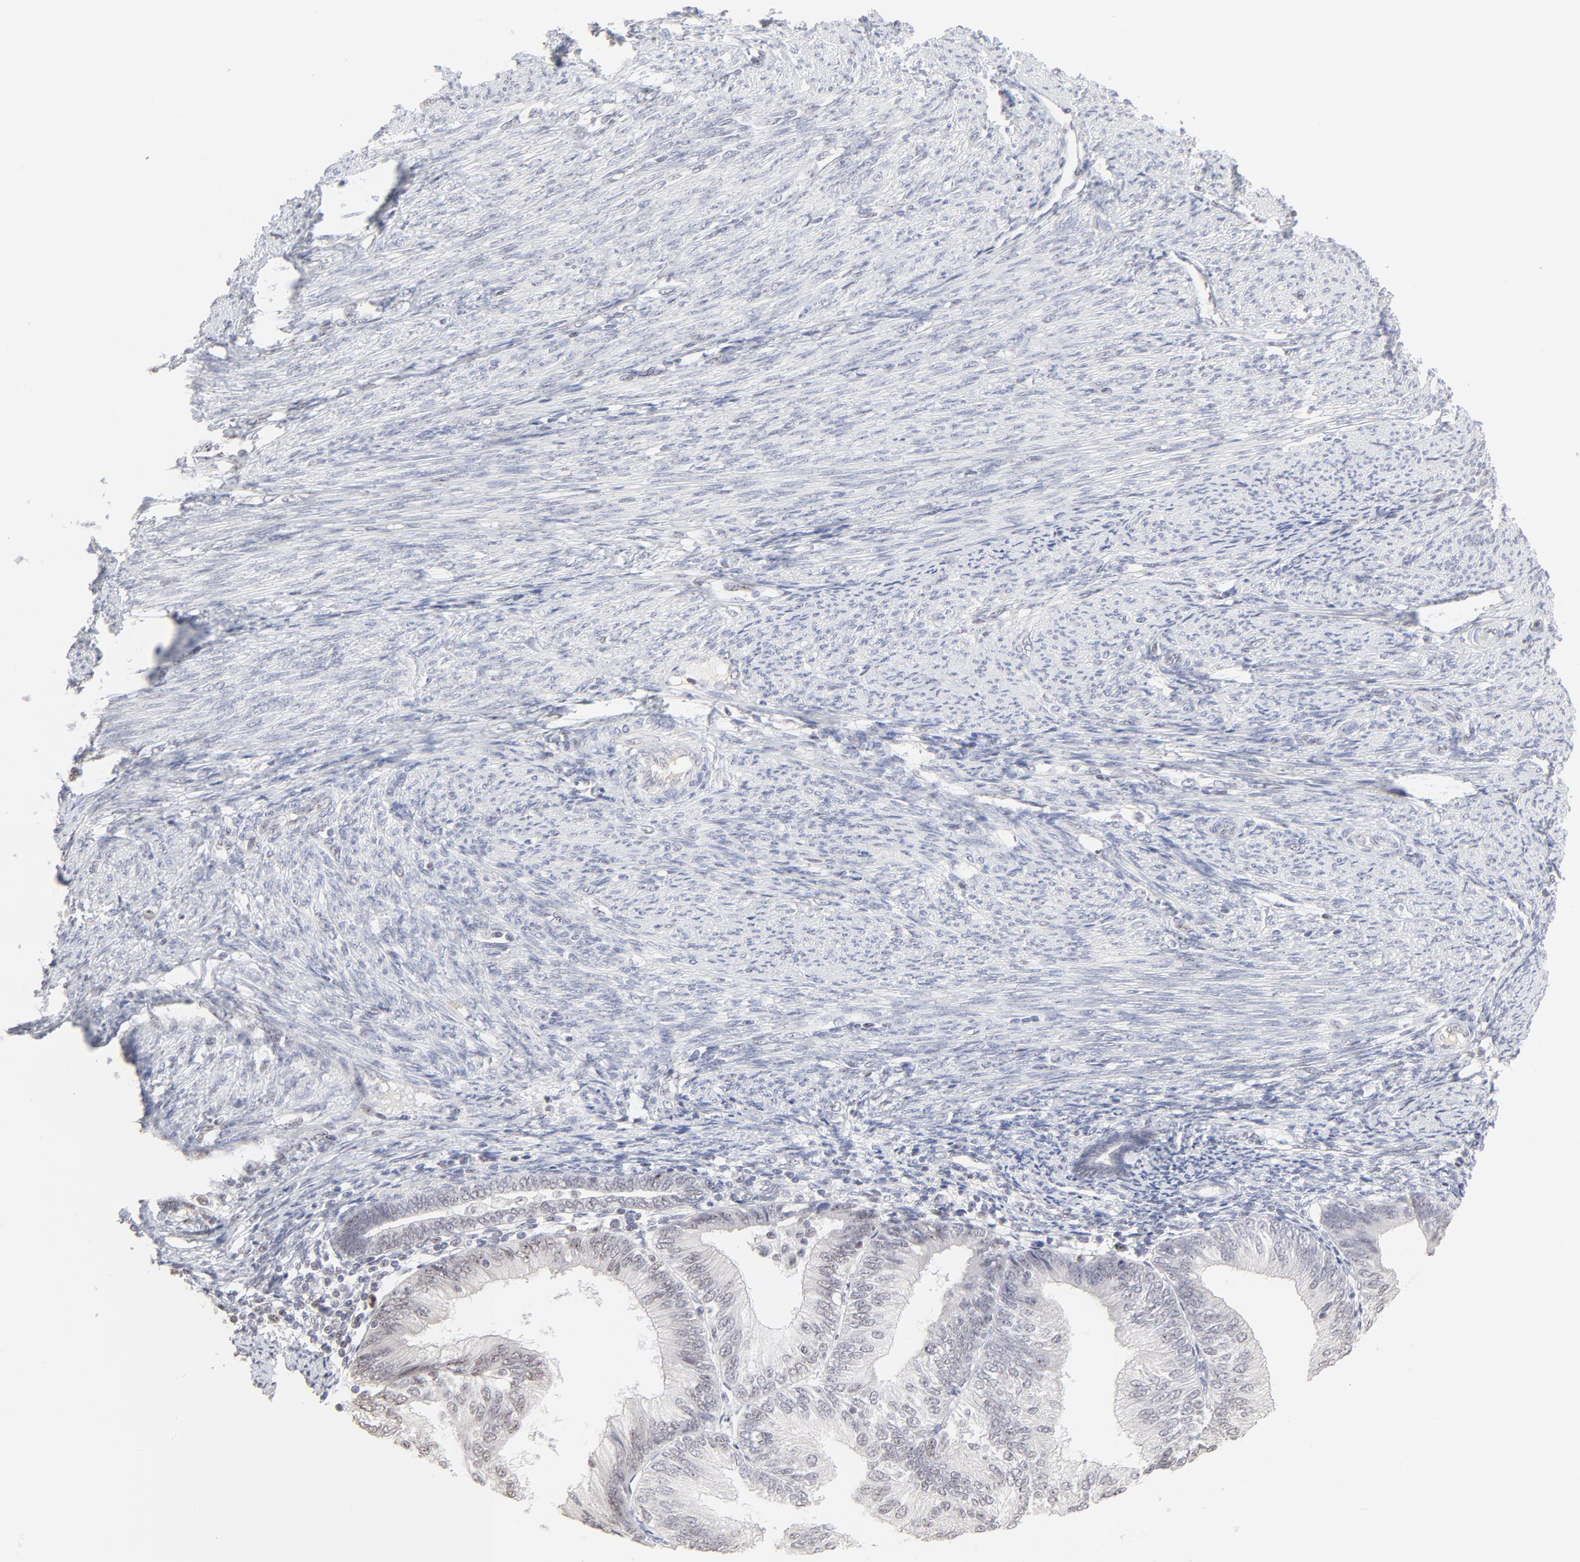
{"staining": {"intensity": "negative", "quantity": "none", "location": "none"}, "tissue": "endometrial cancer", "cell_type": "Tumor cells", "image_type": "cancer", "snomed": [{"axis": "morphology", "description": "Adenocarcinoma, NOS"}, {"axis": "topography", "description": "Endometrium"}], "caption": "The IHC histopathology image has no significant expression in tumor cells of endometrial adenocarcinoma tissue.", "gene": "NFIL3", "patient": {"sex": "female", "age": 55}}